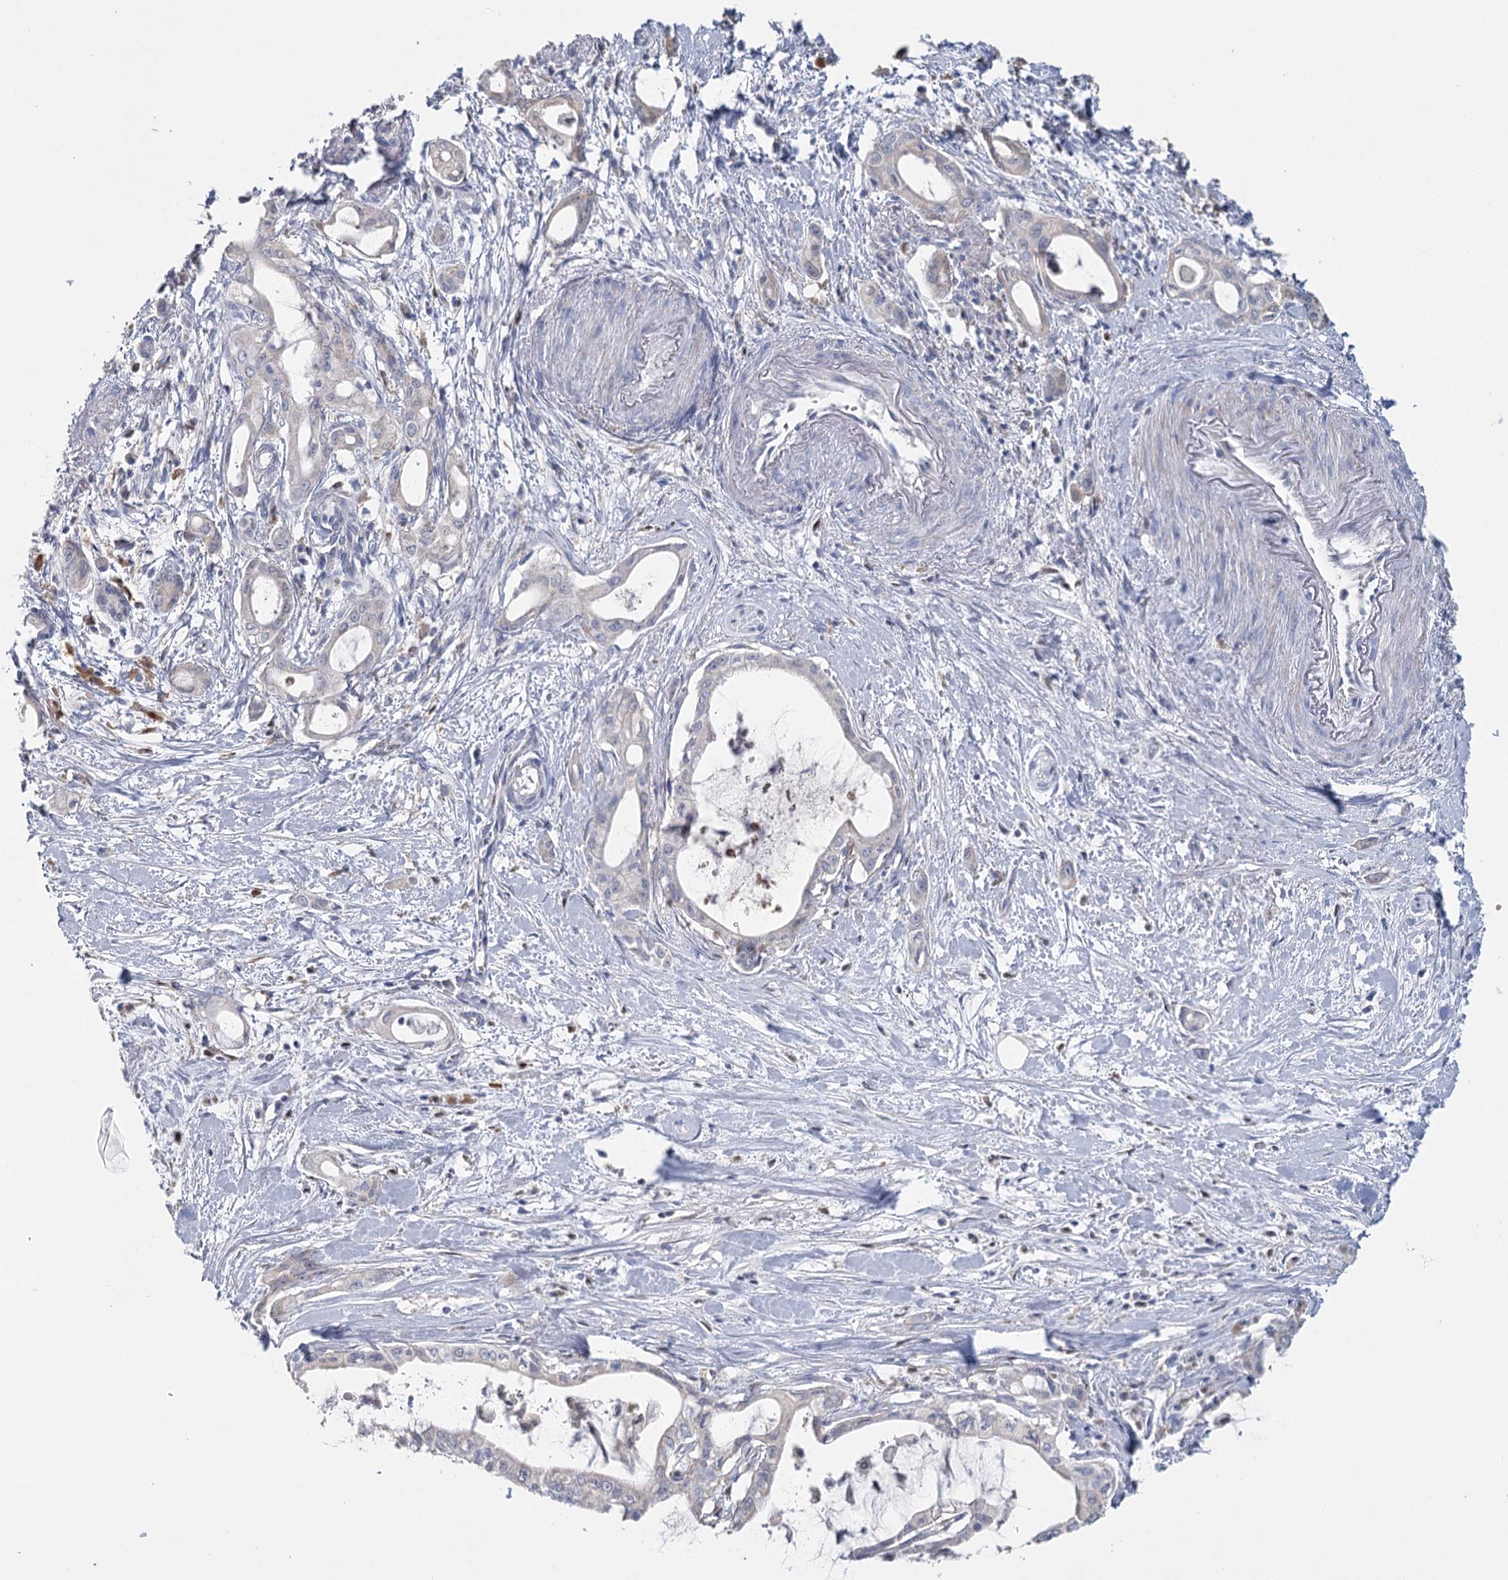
{"staining": {"intensity": "negative", "quantity": "none", "location": "none"}, "tissue": "pancreatic cancer", "cell_type": "Tumor cells", "image_type": "cancer", "snomed": [{"axis": "morphology", "description": "Adenocarcinoma, NOS"}, {"axis": "topography", "description": "Pancreas"}], "caption": "Immunohistochemistry (IHC) micrograph of neoplastic tissue: human adenocarcinoma (pancreatic) stained with DAB demonstrates no significant protein positivity in tumor cells.", "gene": "IGSF3", "patient": {"sex": "male", "age": 72}}